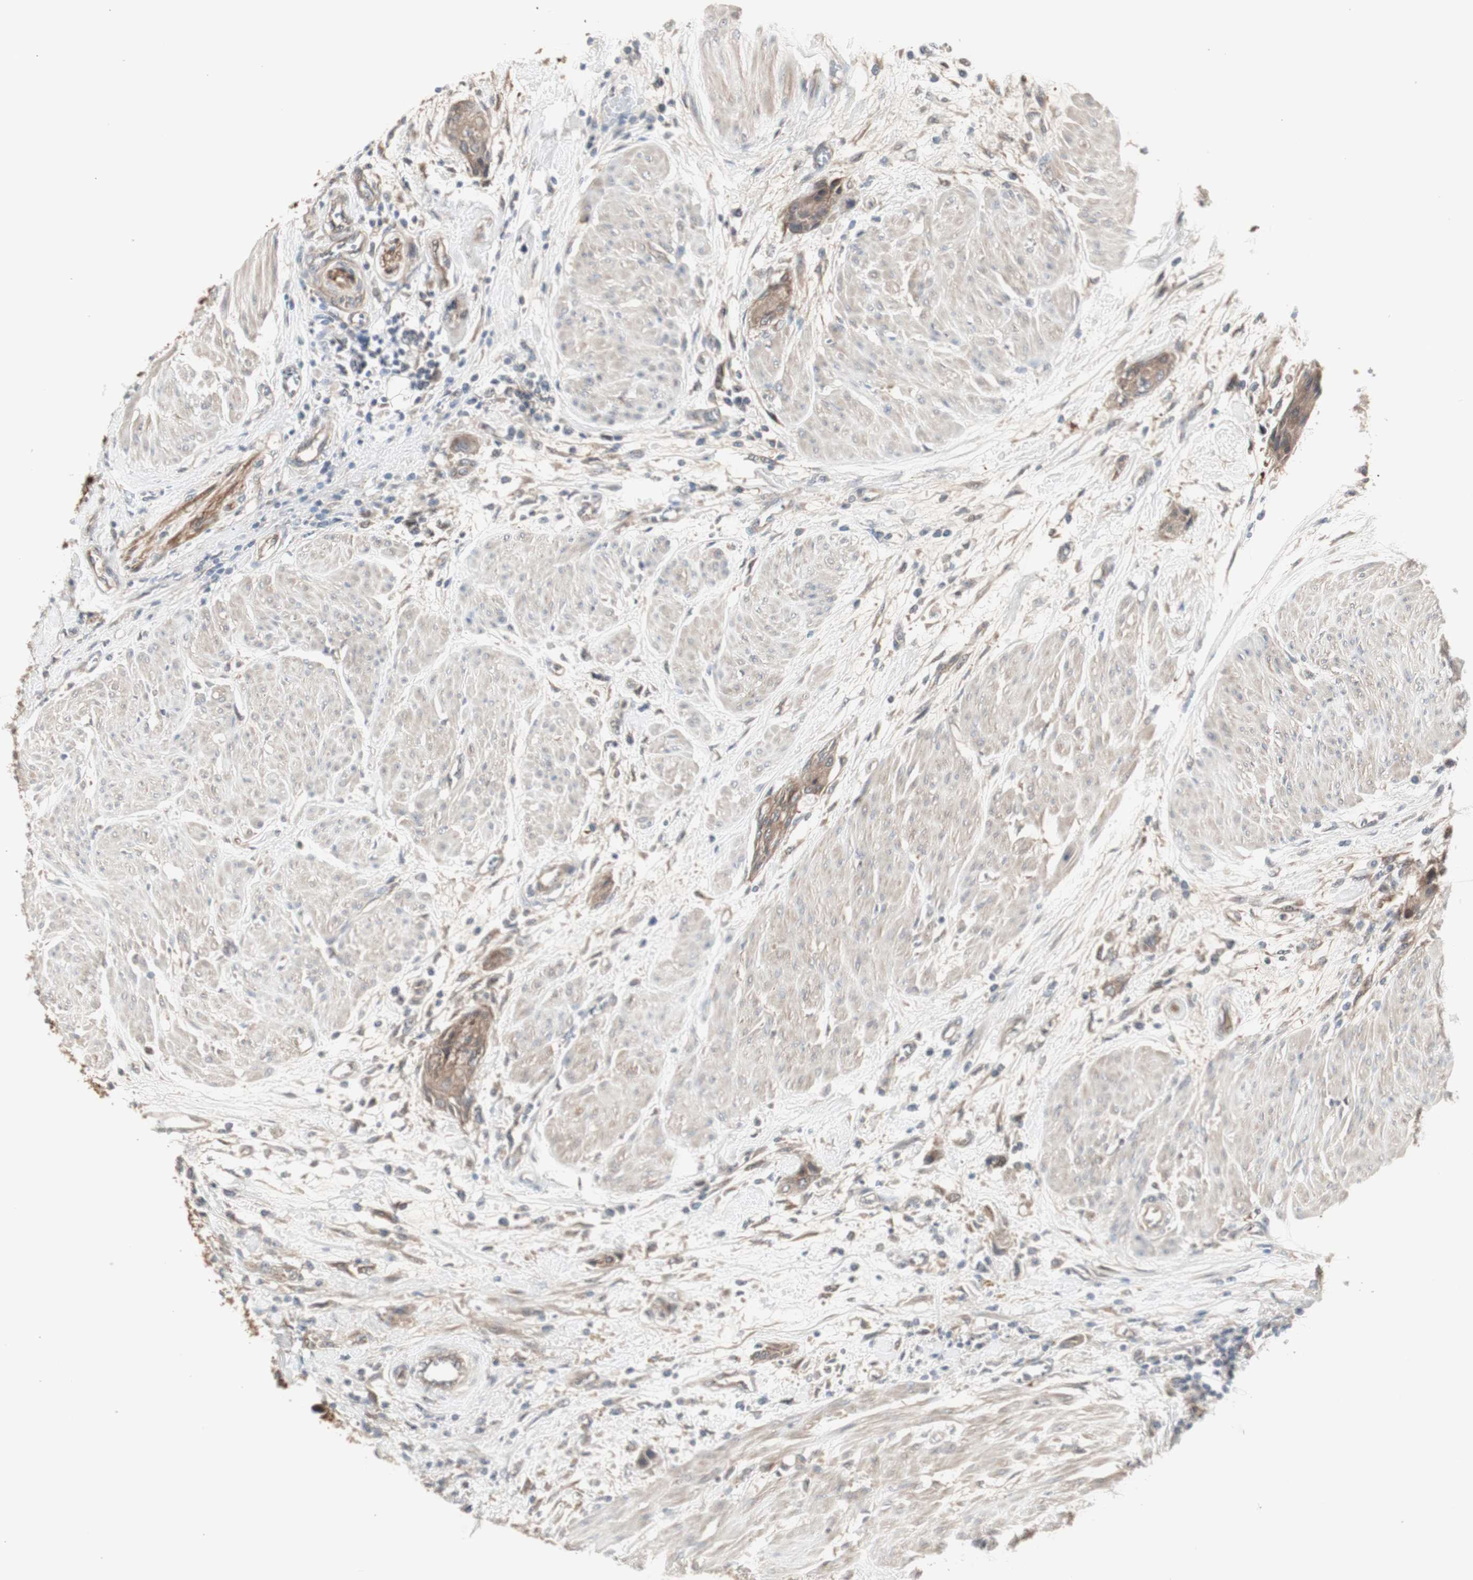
{"staining": {"intensity": "moderate", "quantity": ">75%", "location": "cytoplasmic/membranous"}, "tissue": "urothelial cancer", "cell_type": "Tumor cells", "image_type": "cancer", "snomed": [{"axis": "morphology", "description": "Urothelial carcinoma, High grade"}, {"axis": "topography", "description": "Urinary bladder"}], "caption": "Urothelial cancer stained with a brown dye shows moderate cytoplasmic/membranous positive positivity in about >75% of tumor cells.", "gene": "CHURC1-FNTB", "patient": {"sex": "male", "age": 35}}